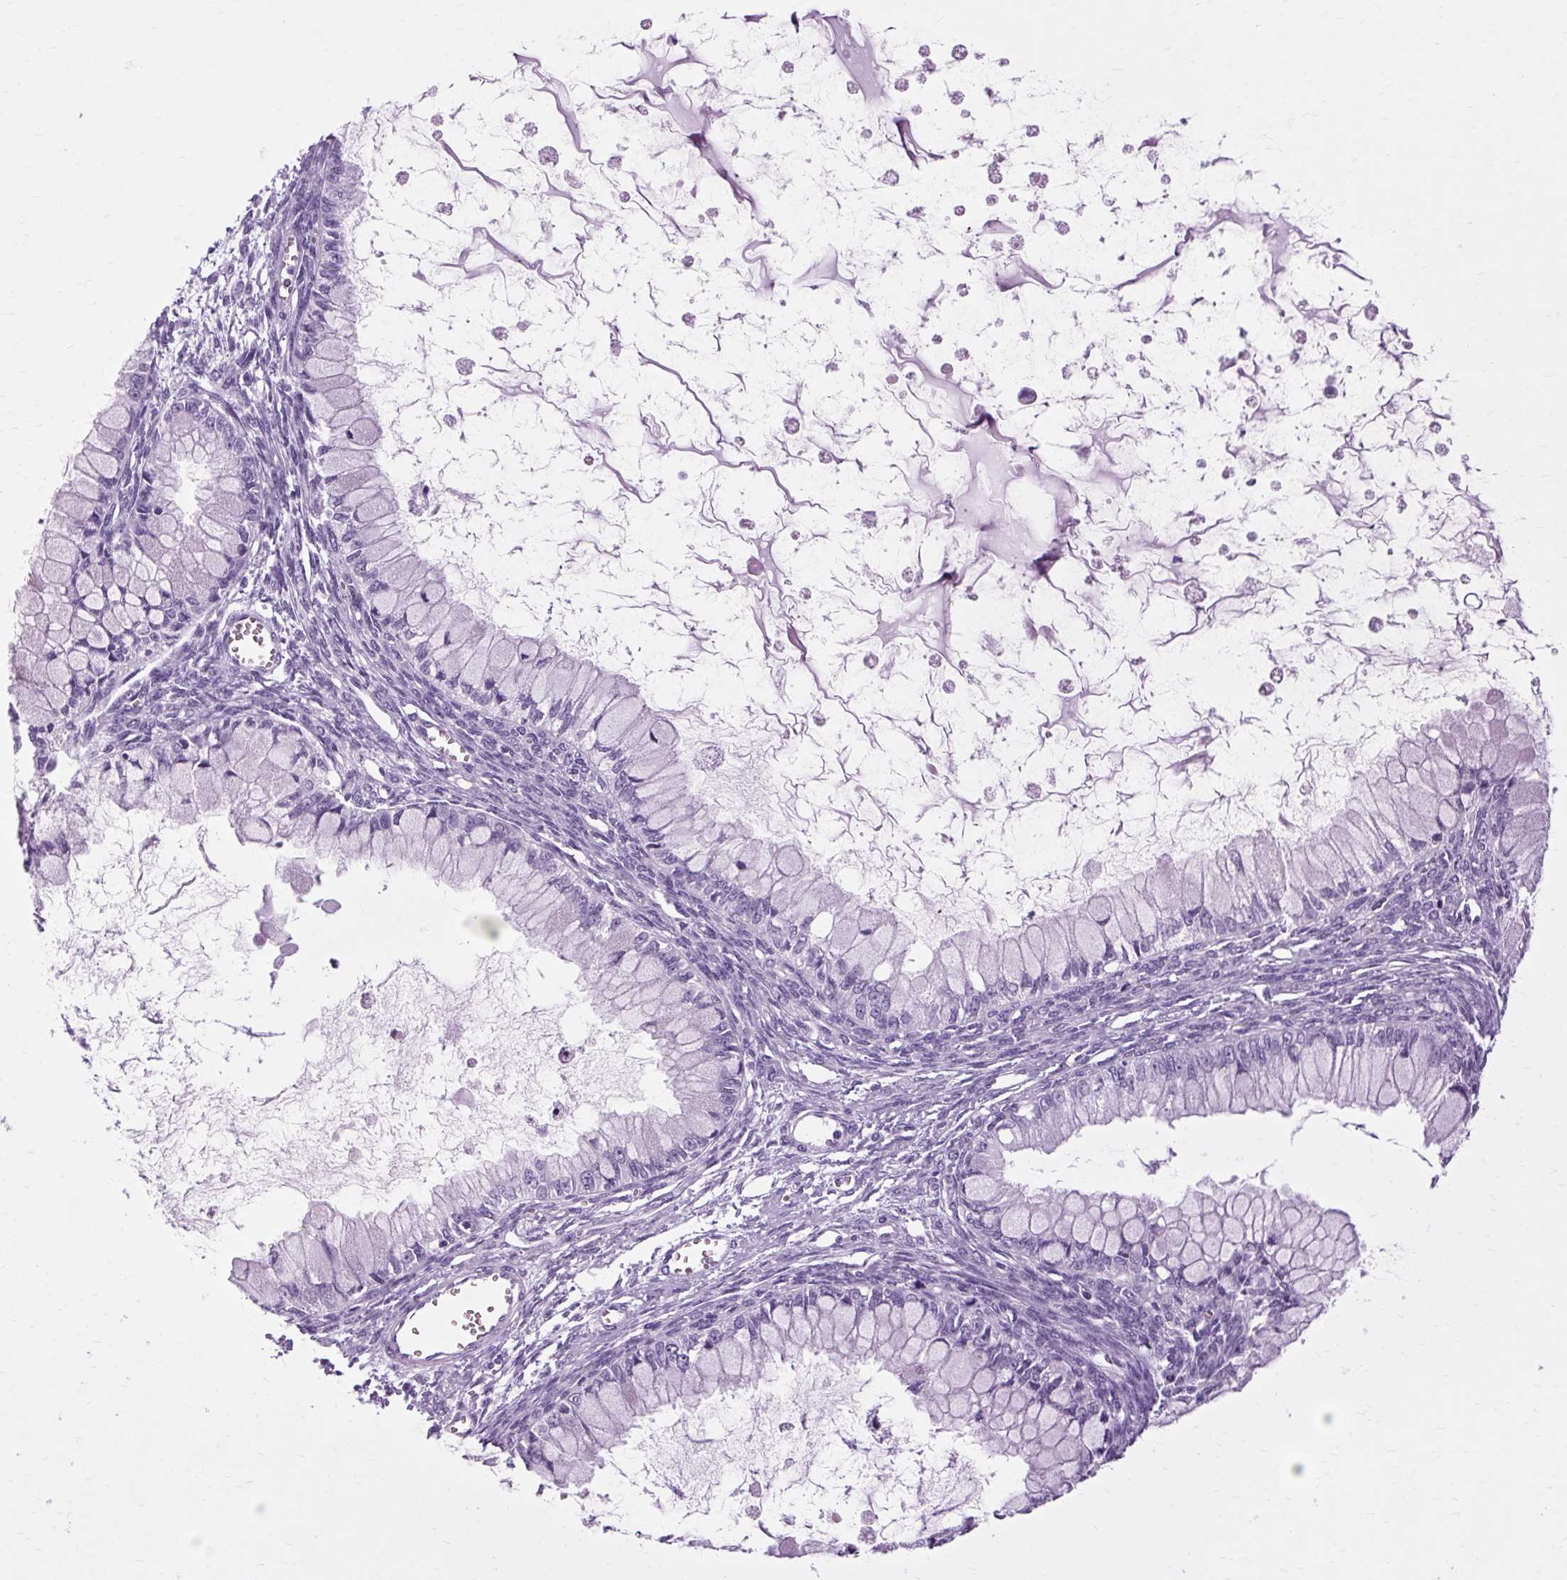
{"staining": {"intensity": "negative", "quantity": "none", "location": "none"}, "tissue": "ovarian cancer", "cell_type": "Tumor cells", "image_type": "cancer", "snomed": [{"axis": "morphology", "description": "Cystadenocarcinoma, mucinous, NOS"}, {"axis": "topography", "description": "Ovary"}], "caption": "Immunohistochemistry micrograph of human ovarian cancer stained for a protein (brown), which demonstrates no positivity in tumor cells.", "gene": "OOEP", "patient": {"sex": "female", "age": 34}}